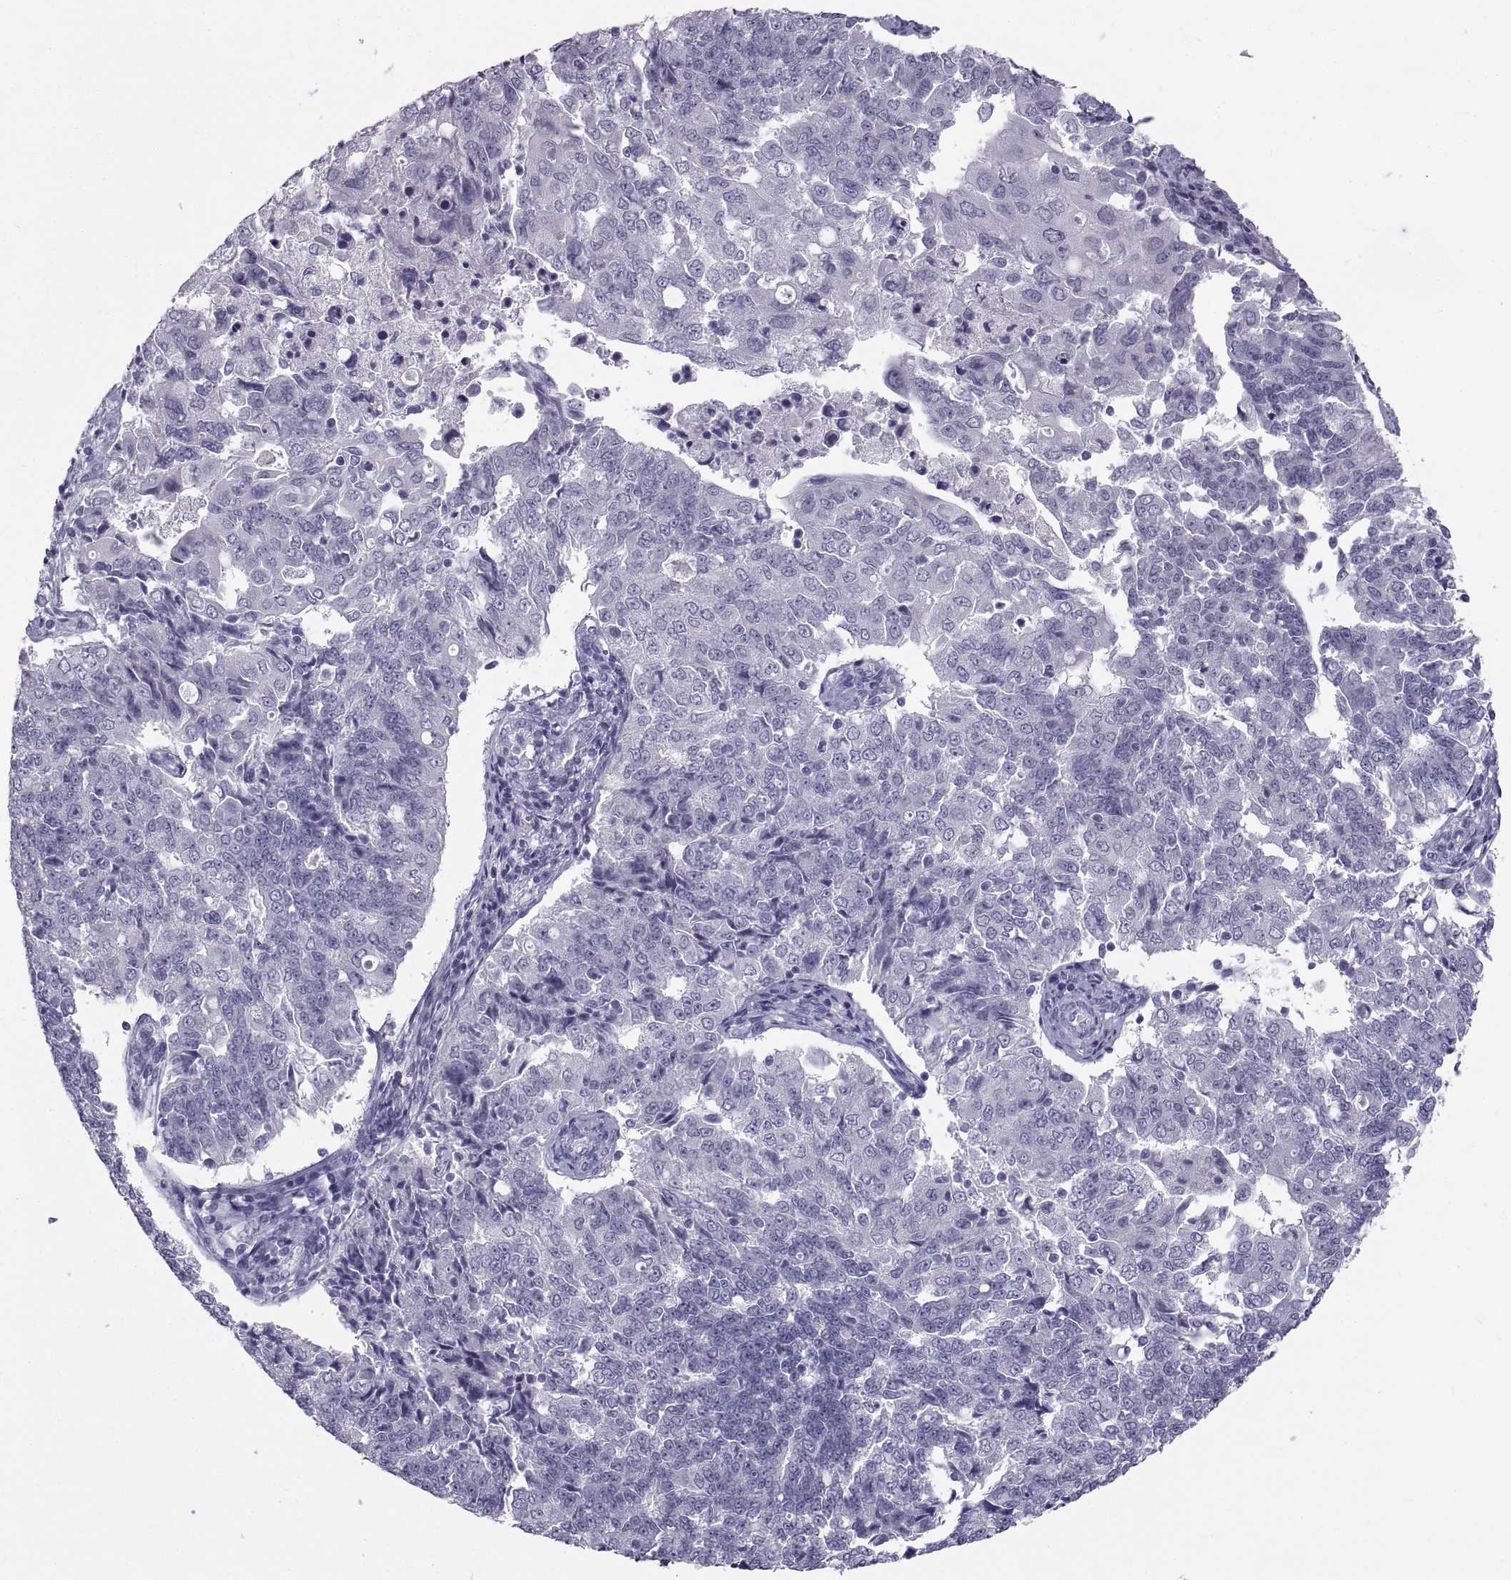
{"staining": {"intensity": "negative", "quantity": "none", "location": "none"}, "tissue": "endometrial cancer", "cell_type": "Tumor cells", "image_type": "cancer", "snomed": [{"axis": "morphology", "description": "Adenocarcinoma, NOS"}, {"axis": "topography", "description": "Endometrium"}], "caption": "High magnification brightfield microscopy of adenocarcinoma (endometrial) stained with DAB (3,3'-diaminobenzidine) (brown) and counterstained with hematoxylin (blue): tumor cells show no significant positivity. (Brightfield microscopy of DAB IHC at high magnification).", "gene": "PCSK1N", "patient": {"sex": "female", "age": 43}}